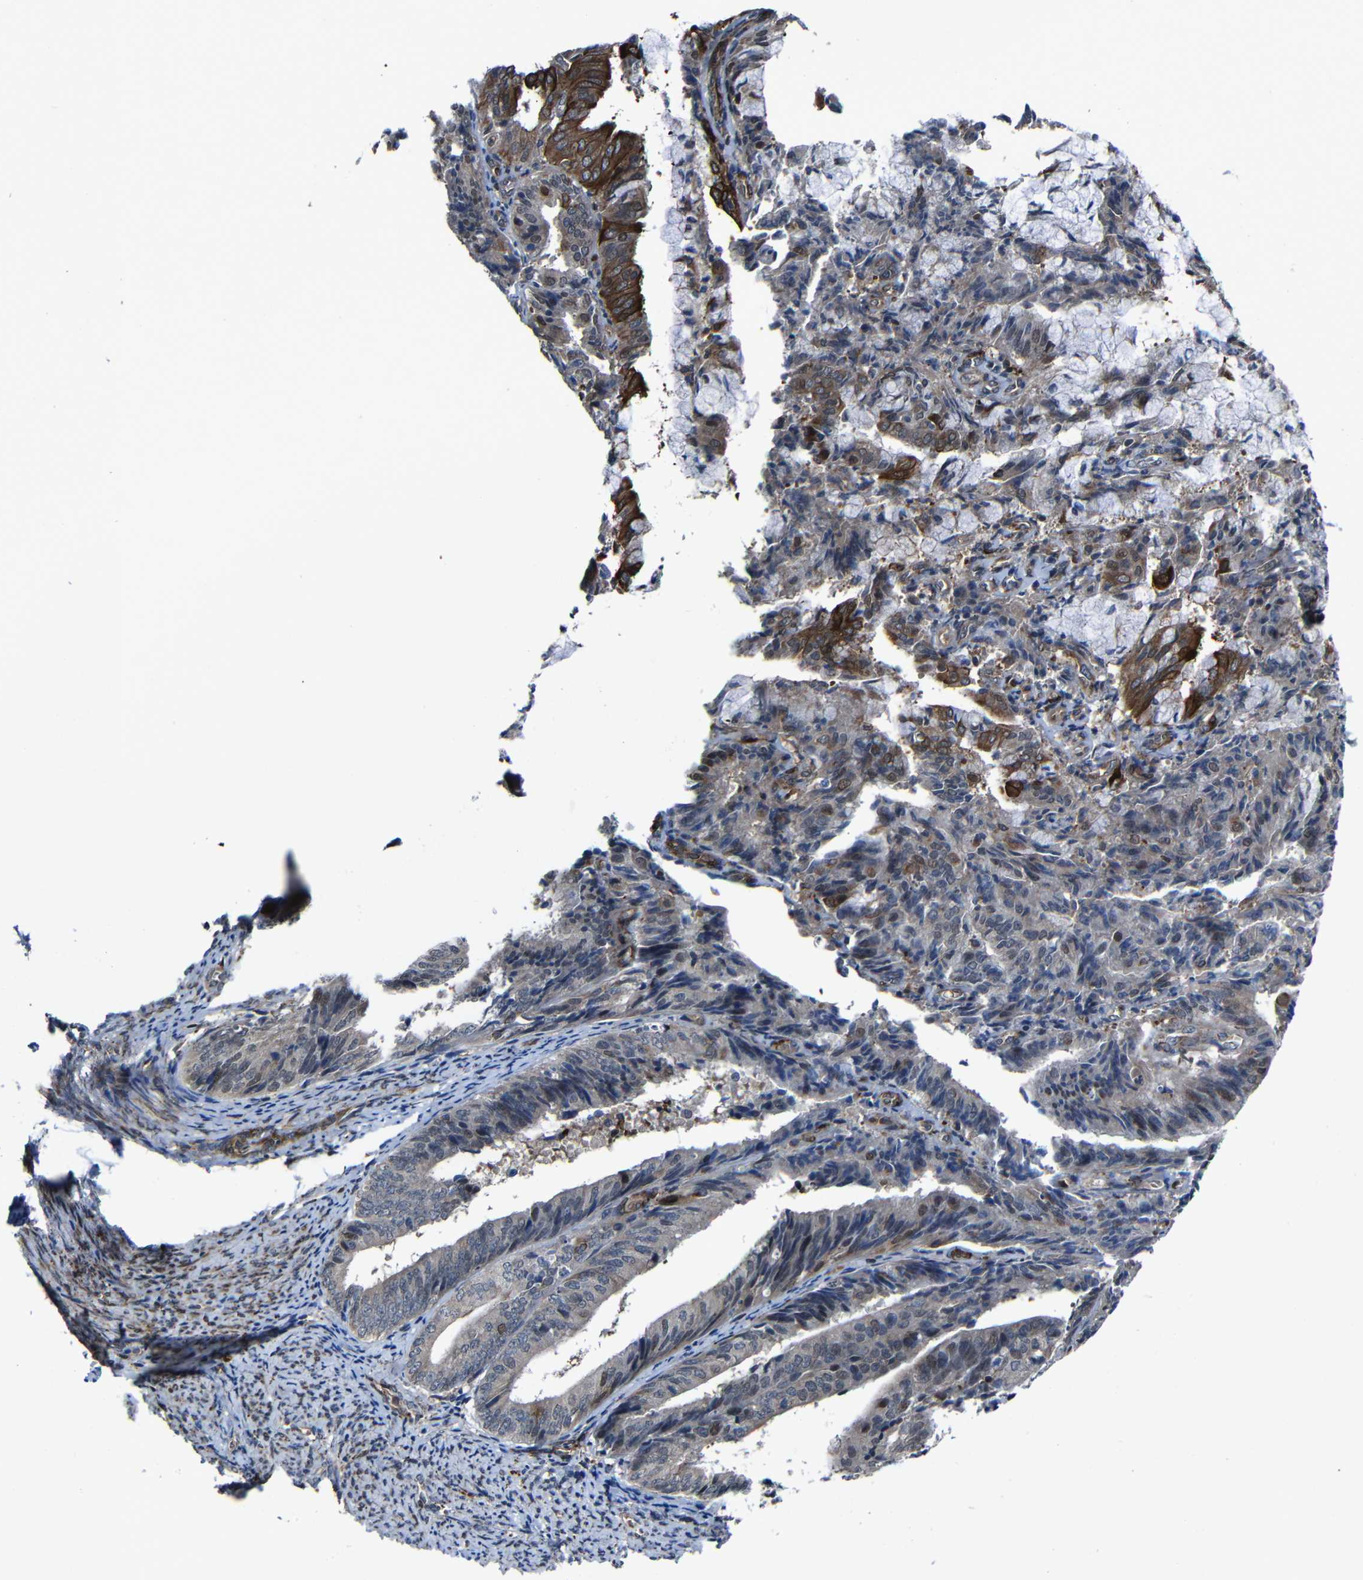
{"staining": {"intensity": "moderate", "quantity": "<25%", "location": "cytoplasmic/membranous"}, "tissue": "endometrial cancer", "cell_type": "Tumor cells", "image_type": "cancer", "snomed": [{"axis": "morphology", "description": "Adenocarcinoma, NOS"}, {"axis": "topography", "description": "Endometrium"}], "caption": "This is an image of immunohistochemistry staining of endometrial adenocarcinoma, which shows moderate staining in the cytoplasmic/membranous of tumor cells.", "gene": "KIAA0513", "patient": {"sex": "female", "age": 63}}